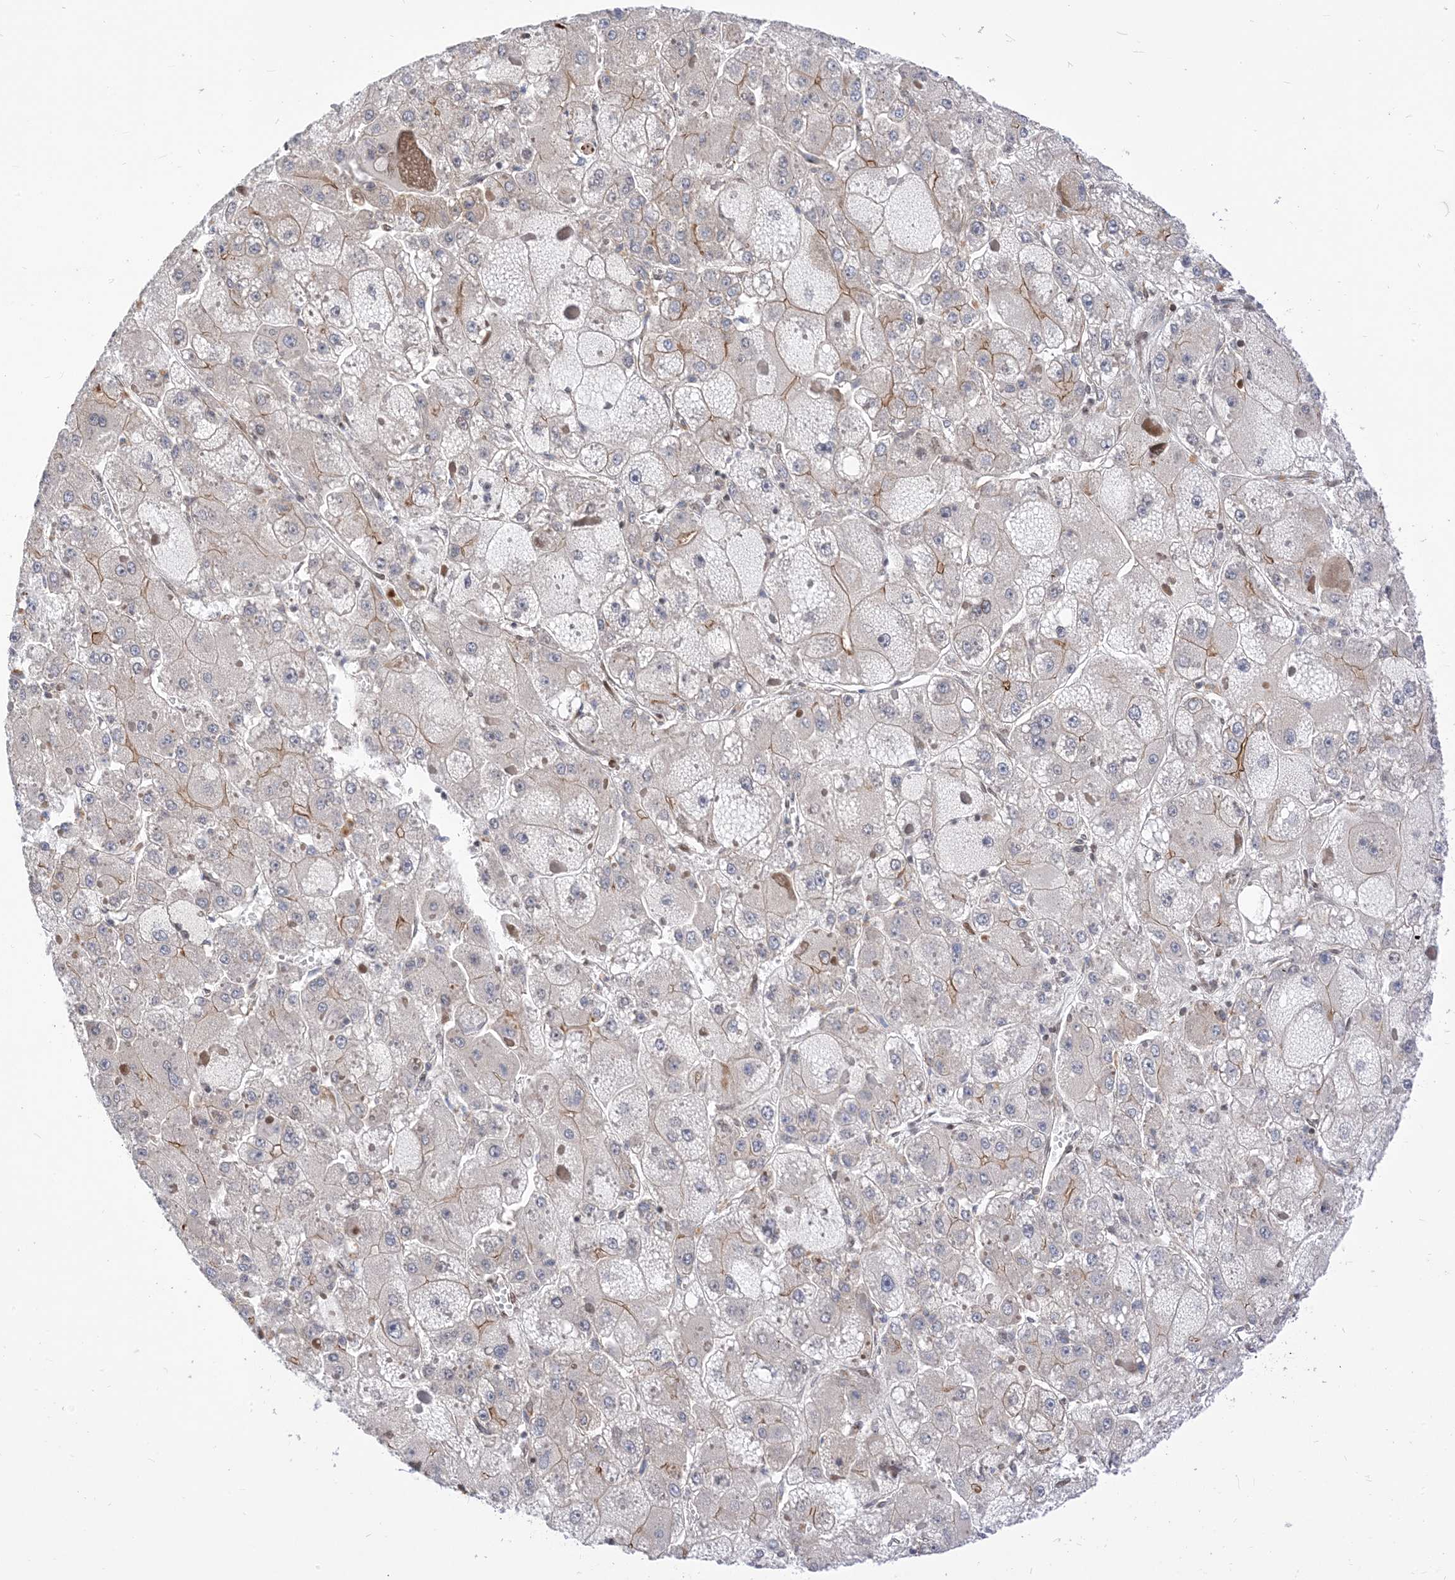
{"staining": {"intensity": "weak", "quantity": "<25%", "location": "cytoplasmic/membranous"}, "tissue": "liver cancer", "cell_type": "Tumor cells", "image_type": "cancer", "snomed": [{"axis": "morphology", "description": "Carcinoma, Hepatocellular, NOS"}, {"axis": "topography", "description": "Liver"}], "caption": "High magnification brightfield microscopy of hepatocellular carcinoma (liver) stained with DAB (brown) and counterstained with hematoxylin (blue): tumor cells show no significant staining.", "gene": "TYSND1", "patient": {"sex": "female", "age": 73}}